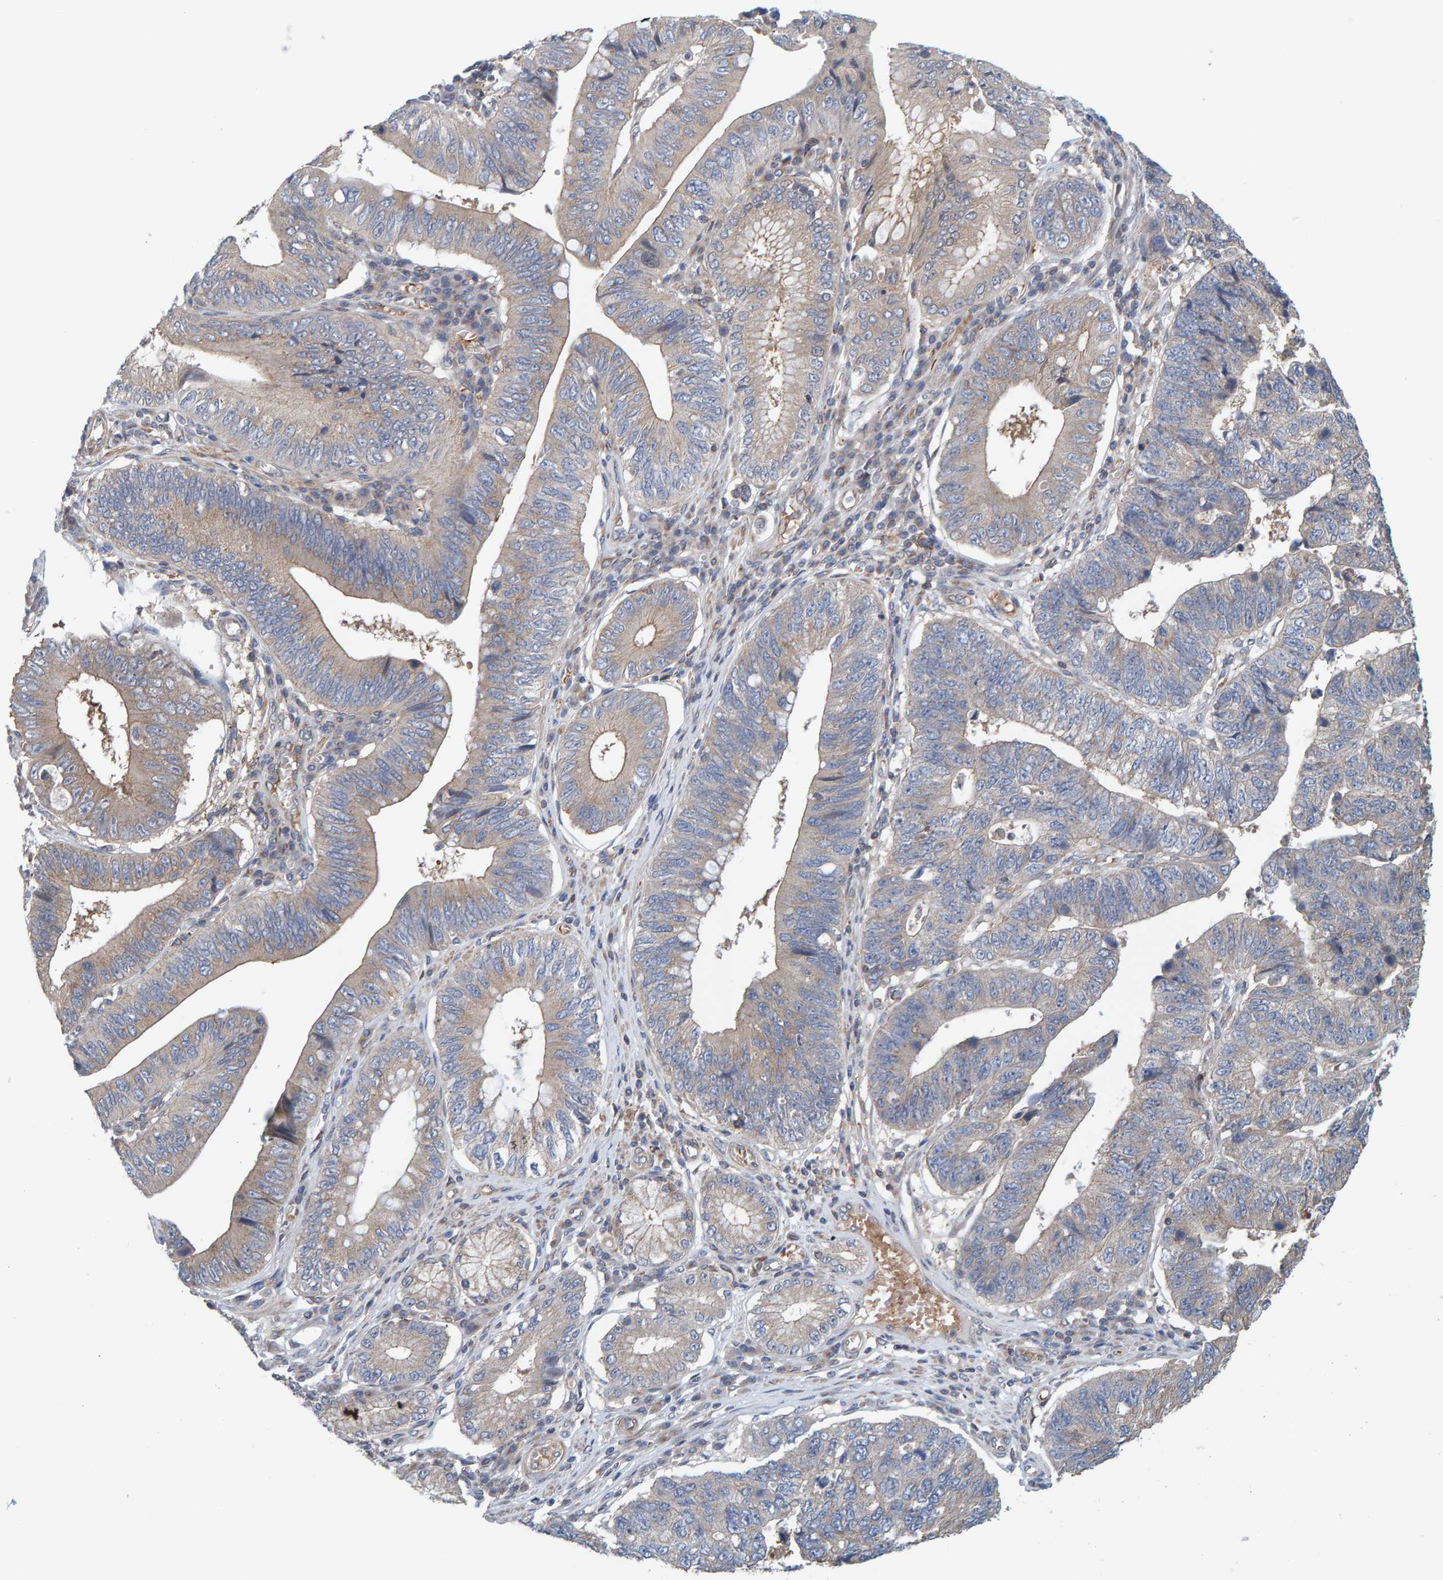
{"staining": {"intensity": "weak", "quantity": "<25%", "location": "cytoplasmic/membranous"}, "tissue": "stomach cancer", "cell_type": "Tumor cells", "image_type": "cancer", "snomed": [{"axis": "morphology", "description": "Adenocarcinoma, NOS"}, {"axis": "topography", "description": "Stomach"}], "caption": "IHC micrograph of neoplastic tissue: adenocarcinoma (stomach) stained with DAB exhibits no significant protein staining in tumor cells.", "gene": "UBAP1", "patient": {"sex": "male", "age": 59}}